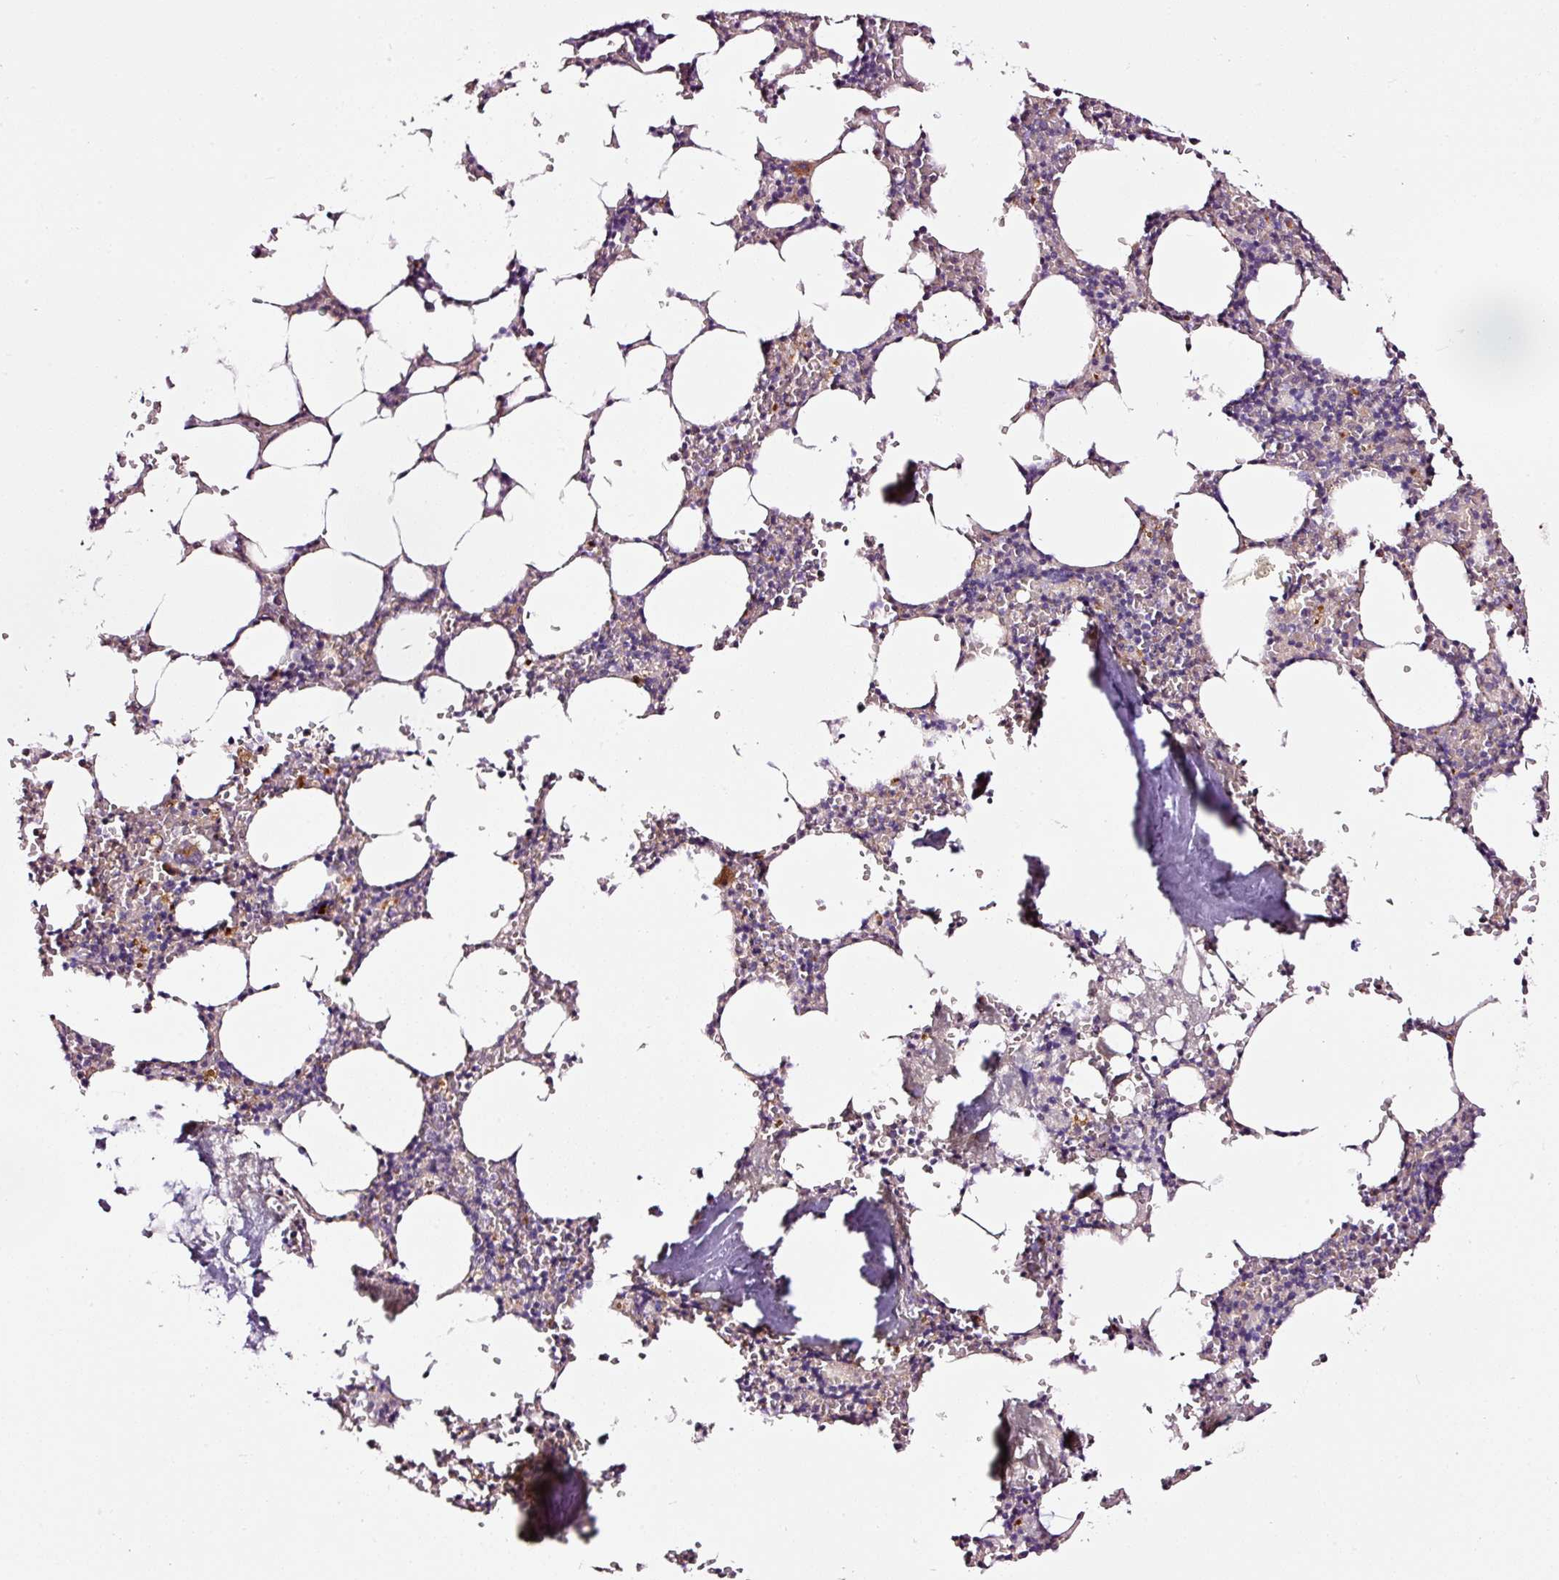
{"staining": {"intensity": "negative", "quantity": "none", "location": "none"}, "tissue": "bone marrow", "cell_type": "Hematopoietic cells", "image_type": "normal", "snomed": [{"axis": "morphology", "description": "Normal tissue, NOS"}, {"axis": "topography", "description": "Bone marrow"}], "caption": "Photomicrograph shows no protein staining in hematopoietic cells of normal bone marrow. (DAB (3,3'-diaminobenzidine) immunohistochemistry (IHC) visualized using brightfield microscopy, high magnification).", "gene": "ABCB4", "patient": {"sex": "male", "age": 54}}